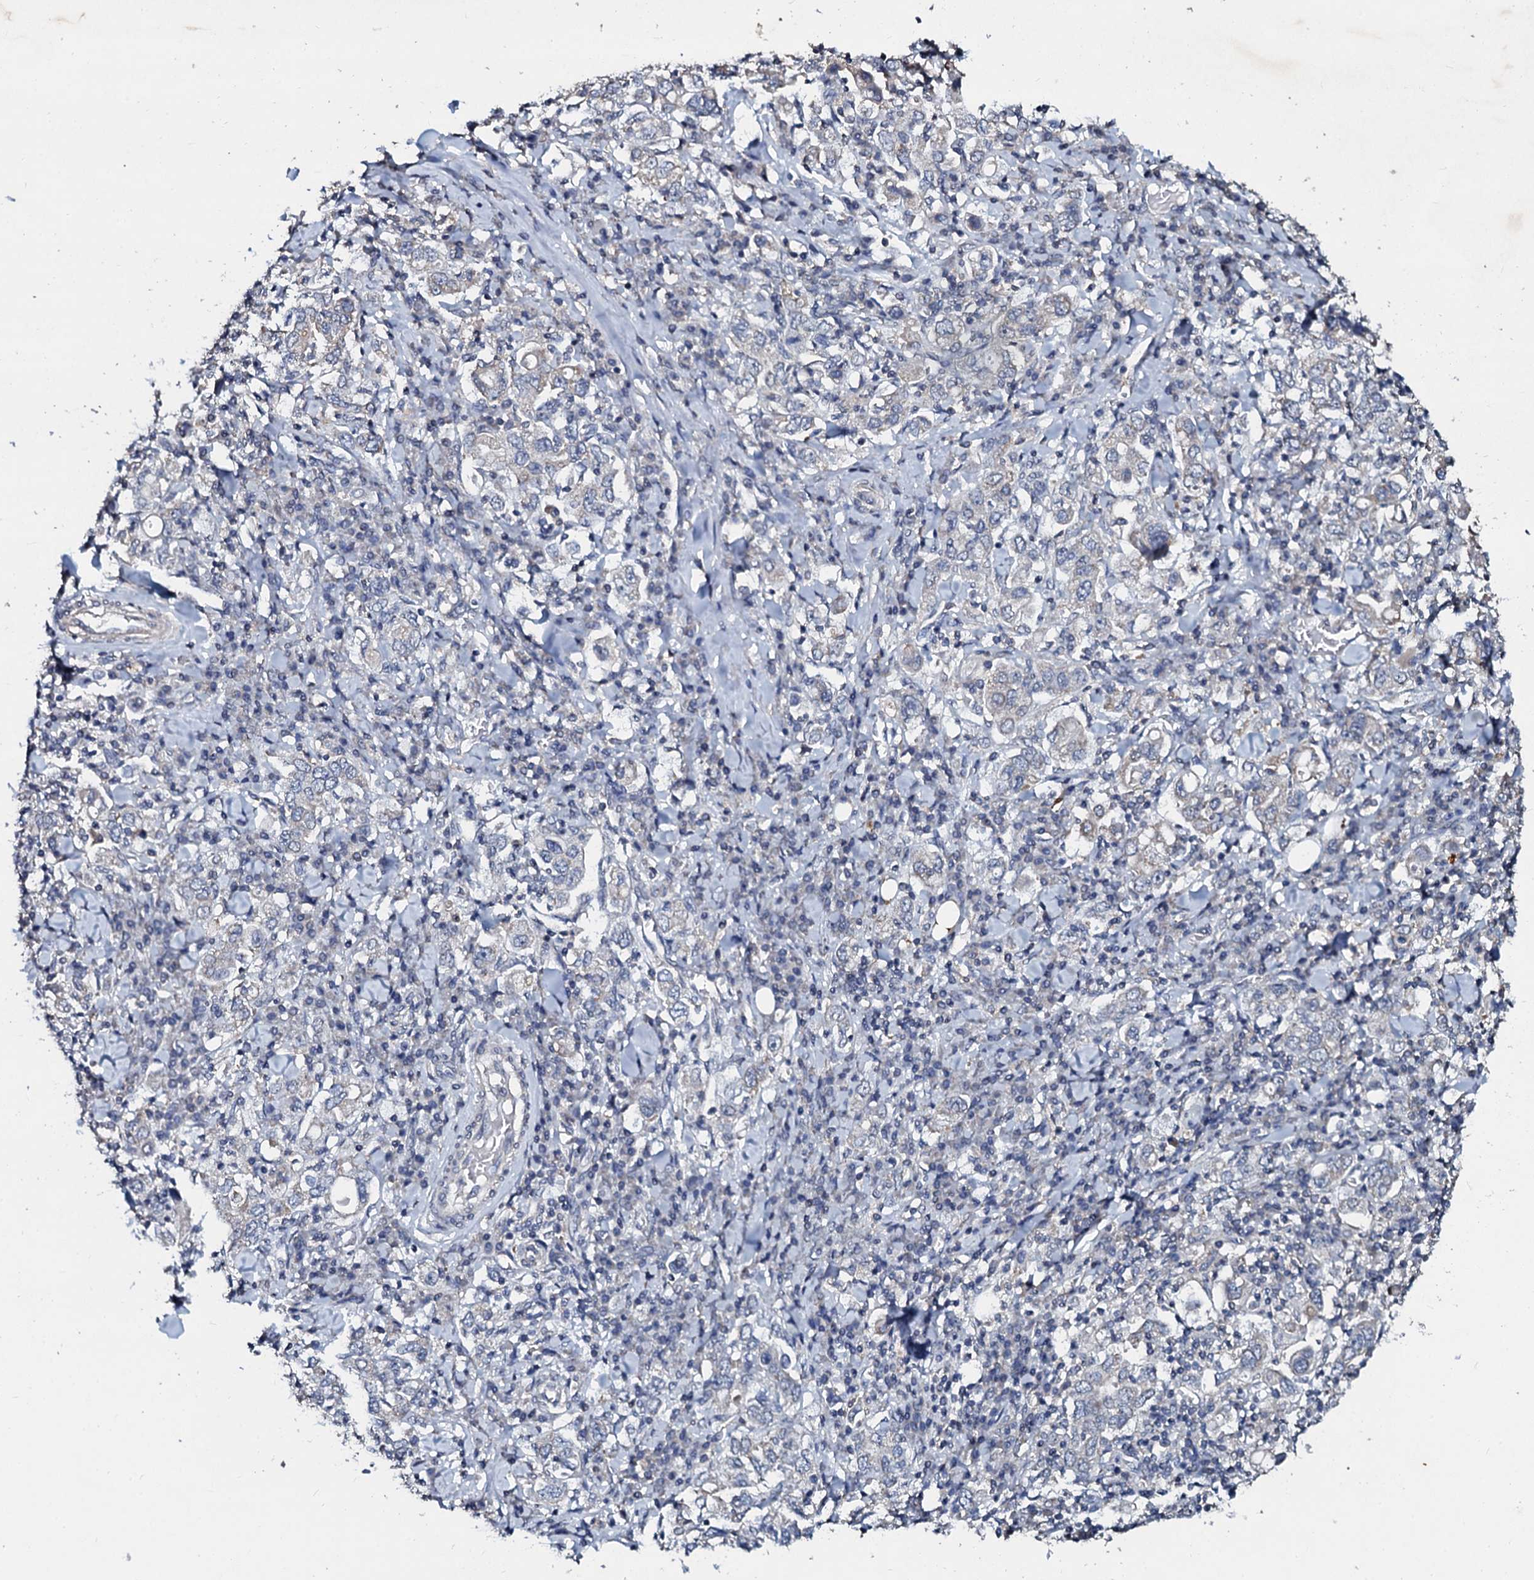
{"staining": {"intensity": "negative", "quantity": "none", "location": "none"}, "tissue": "stomach cancer", "cell_type": "Tumor cells", "image_type": "cancer", "snomed": [{"axis": "morphology", "description": "Adenocarcinoma, NOS"}, {"axis": "topography", "description": "Stomach, upper"}], "caption": "This photomicrograph is of adenocarcinoma (stomach) stained with immunohistochemistry (IHC) to label a protein in brown with the nuclei are counter-stained blue. There is no positivity in tumor cells.", "gene": "SLC37A4", "patient": {"sex": "male", "age": 62}}